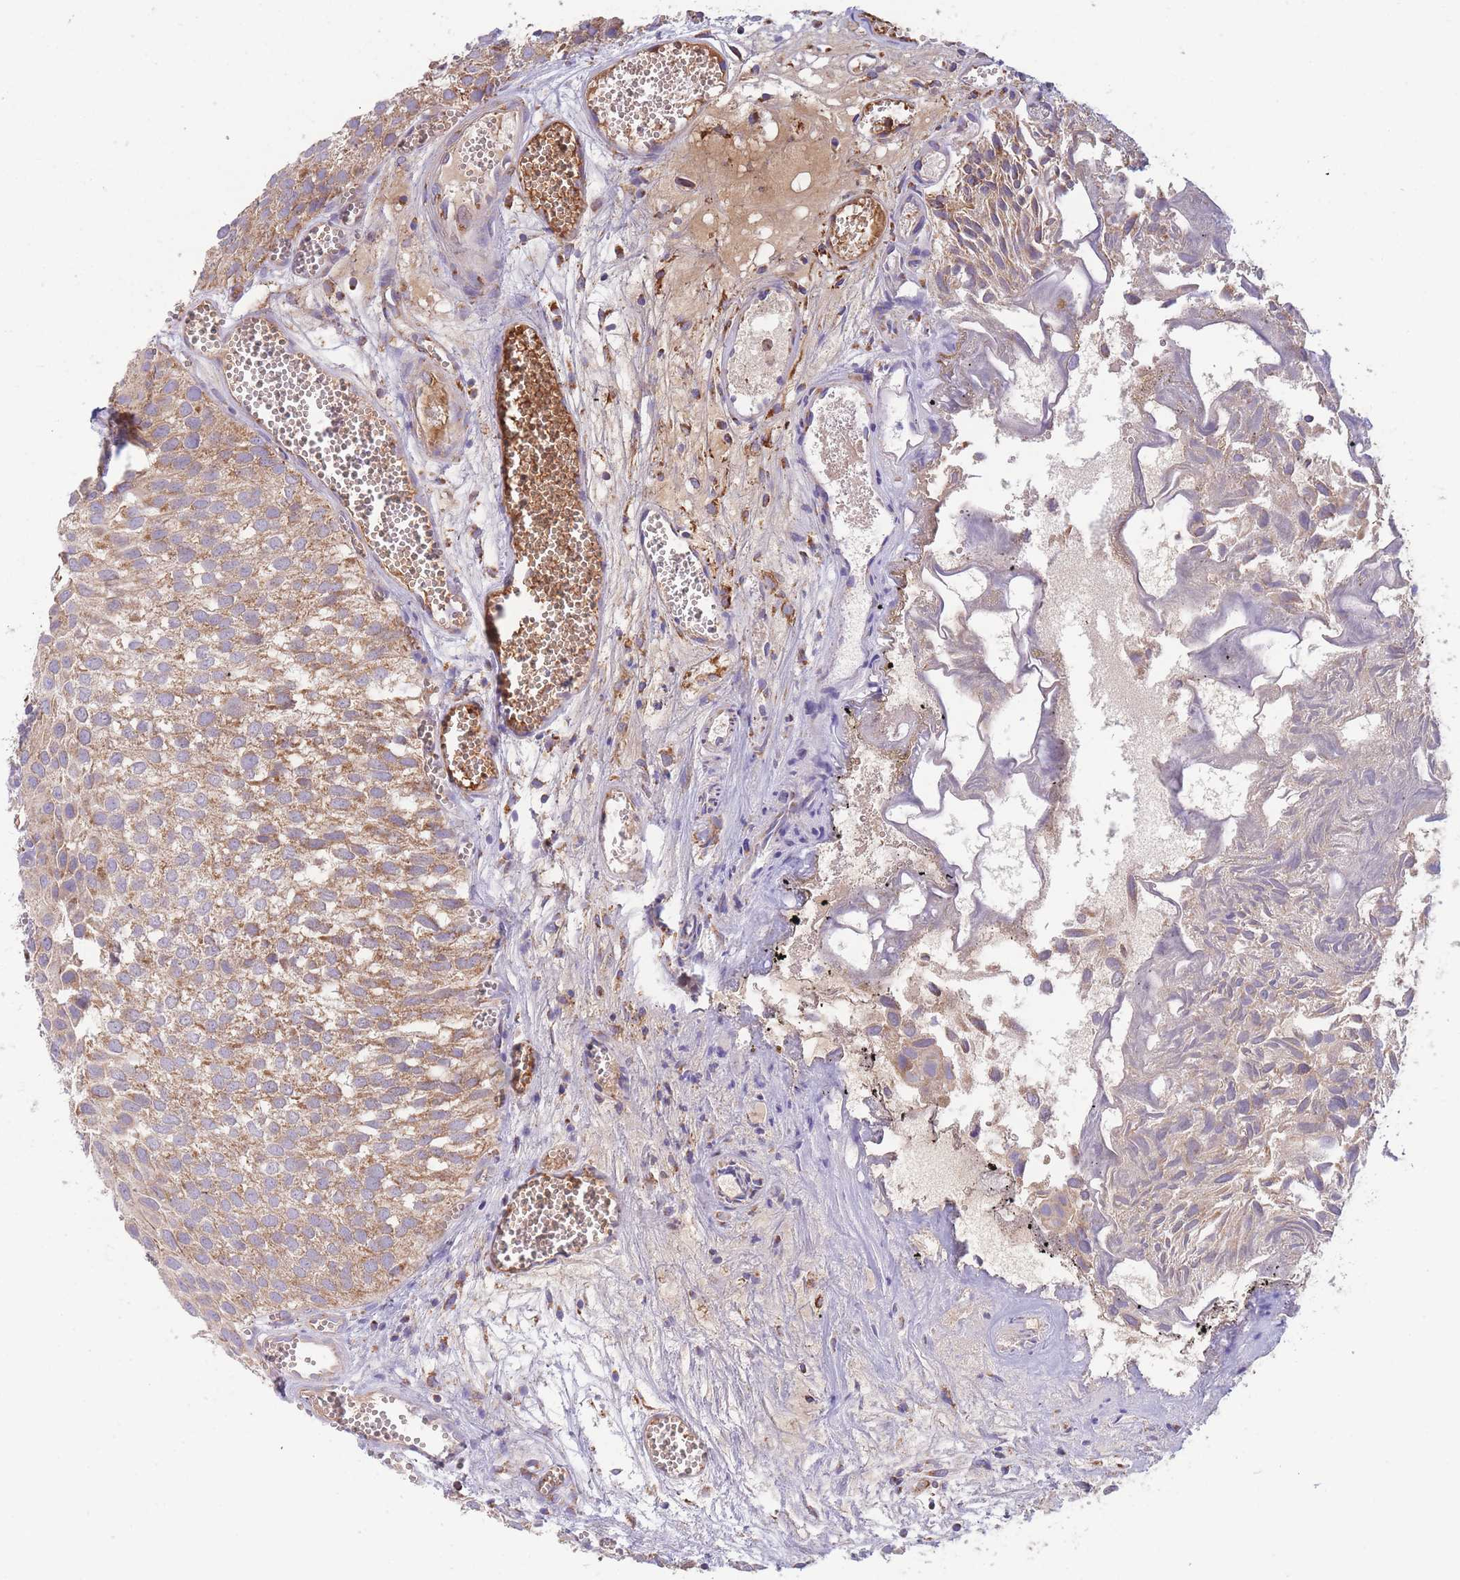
{"staining": {"intensity": "moderate", "quantity": ">75%", "location": "cytoplasmic/membranous"}, "tissue": "urothelial cancer", "cell_type": "Tumor cells", "image_type": "cancer", "snomed": [{"axis": "morphology", "description": "Urothelial carcinoma, Low grade"}, {"axis": "topography", "description": "Urinary bladder"}], "caption": "Protein expression analysis of human urothelial cancer reveals moderate cytoplasmic/membranous staining in about >75% of tumor cells.", "gene": "MRPL17", "patient": {"sex": "male", "age": 88}}